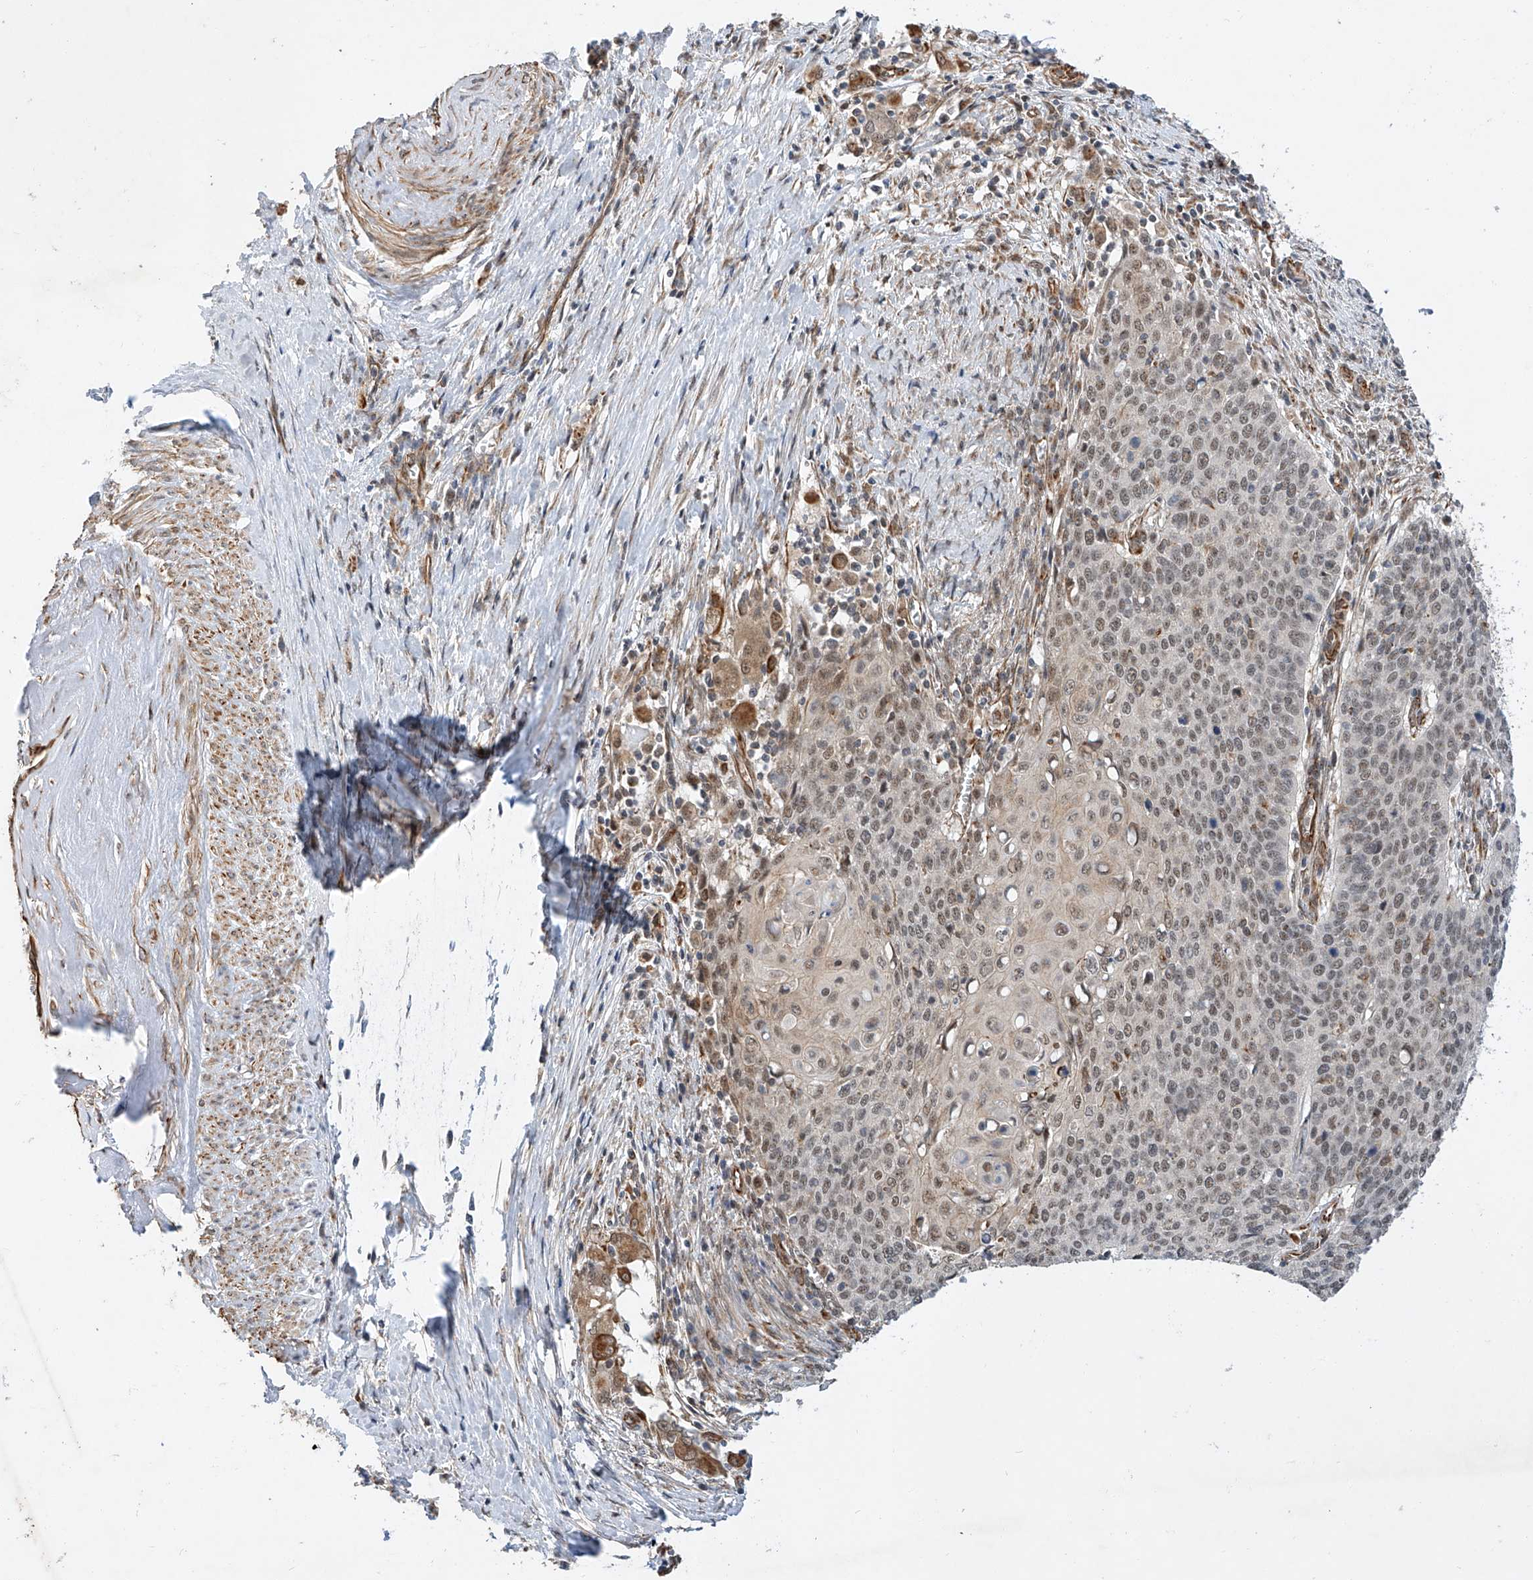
{"staining": {"intensity": "weak", "quantity": "25%-75%", "location": "nuclear"}, "tissue": "cervical cancer", "cell_type": "Tumor cells", "image_type": "cancer", "snomed": [{"axis": "morphology", "description": "Squamous cell carcinoma, NOS"}, {"axis": "topography", "description": "Cervix"}], "caption": "This image shows immunohistochemistry staining of human cervical cancer (squamous cell carcinoma), with low weak nuclear positivity in approximately 25%-75% of tumor cells.", "gene": "AMD1", "patient": {"sex": "female", "age": 39}}